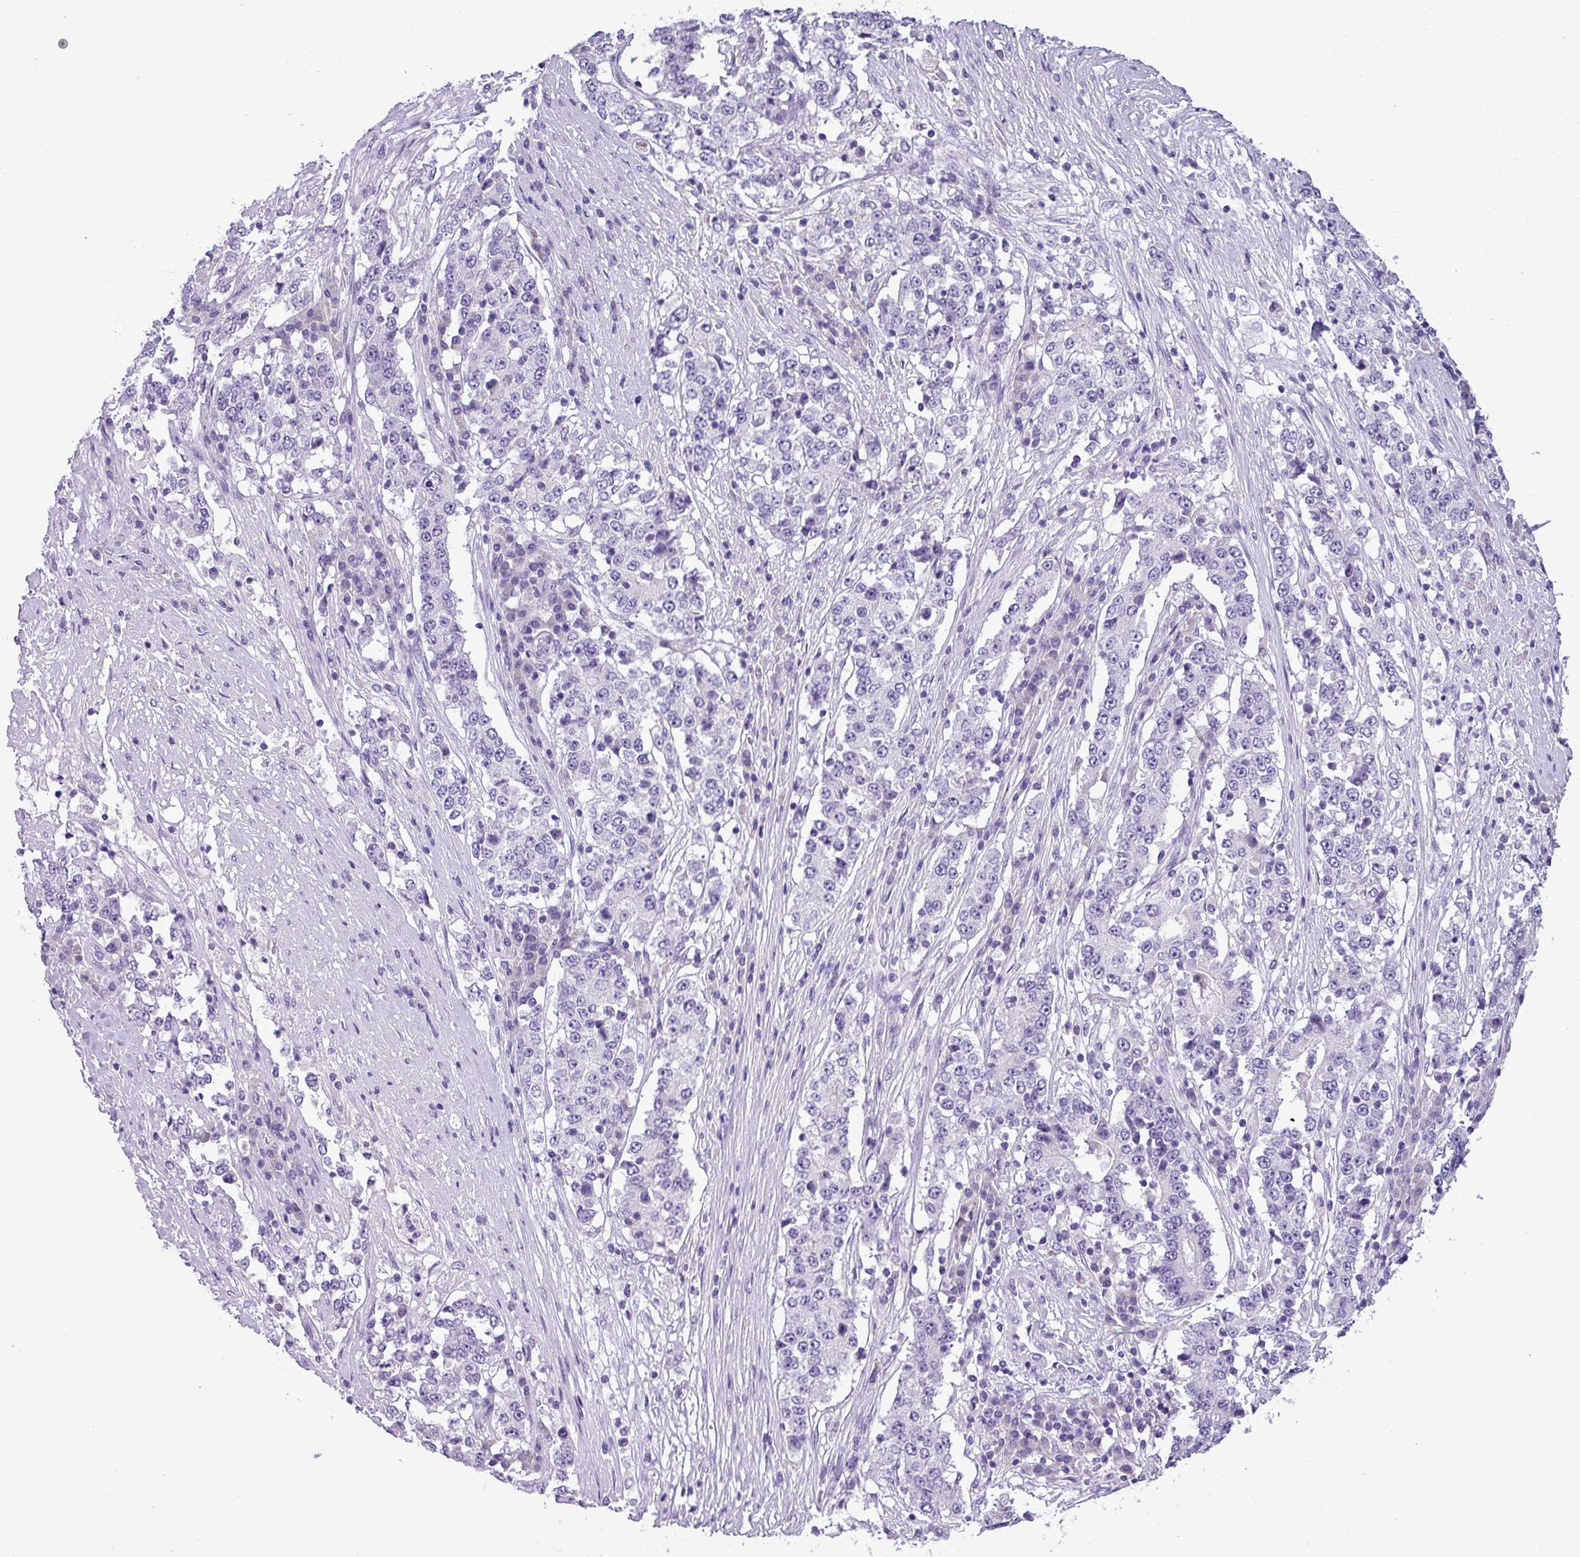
{"staining": {"intensity": "negative", "quantity": "none", "location": "none"}, "tissue": "stomach cancer", "cell_type": "Tumor cells", "image_type": "cancer", "snomed": [{"axis": "morphology", "description": "Adenocarcinoma, NOS"}, {"axis": "topography", "description": "Stomach"}], "caption": "Human stomach cancer stained for a protein using immunohistochemistry demonstrates no expression in tumor cells.", "gene": "IL17A", "patient": {"sex": "male", "age": 59}}